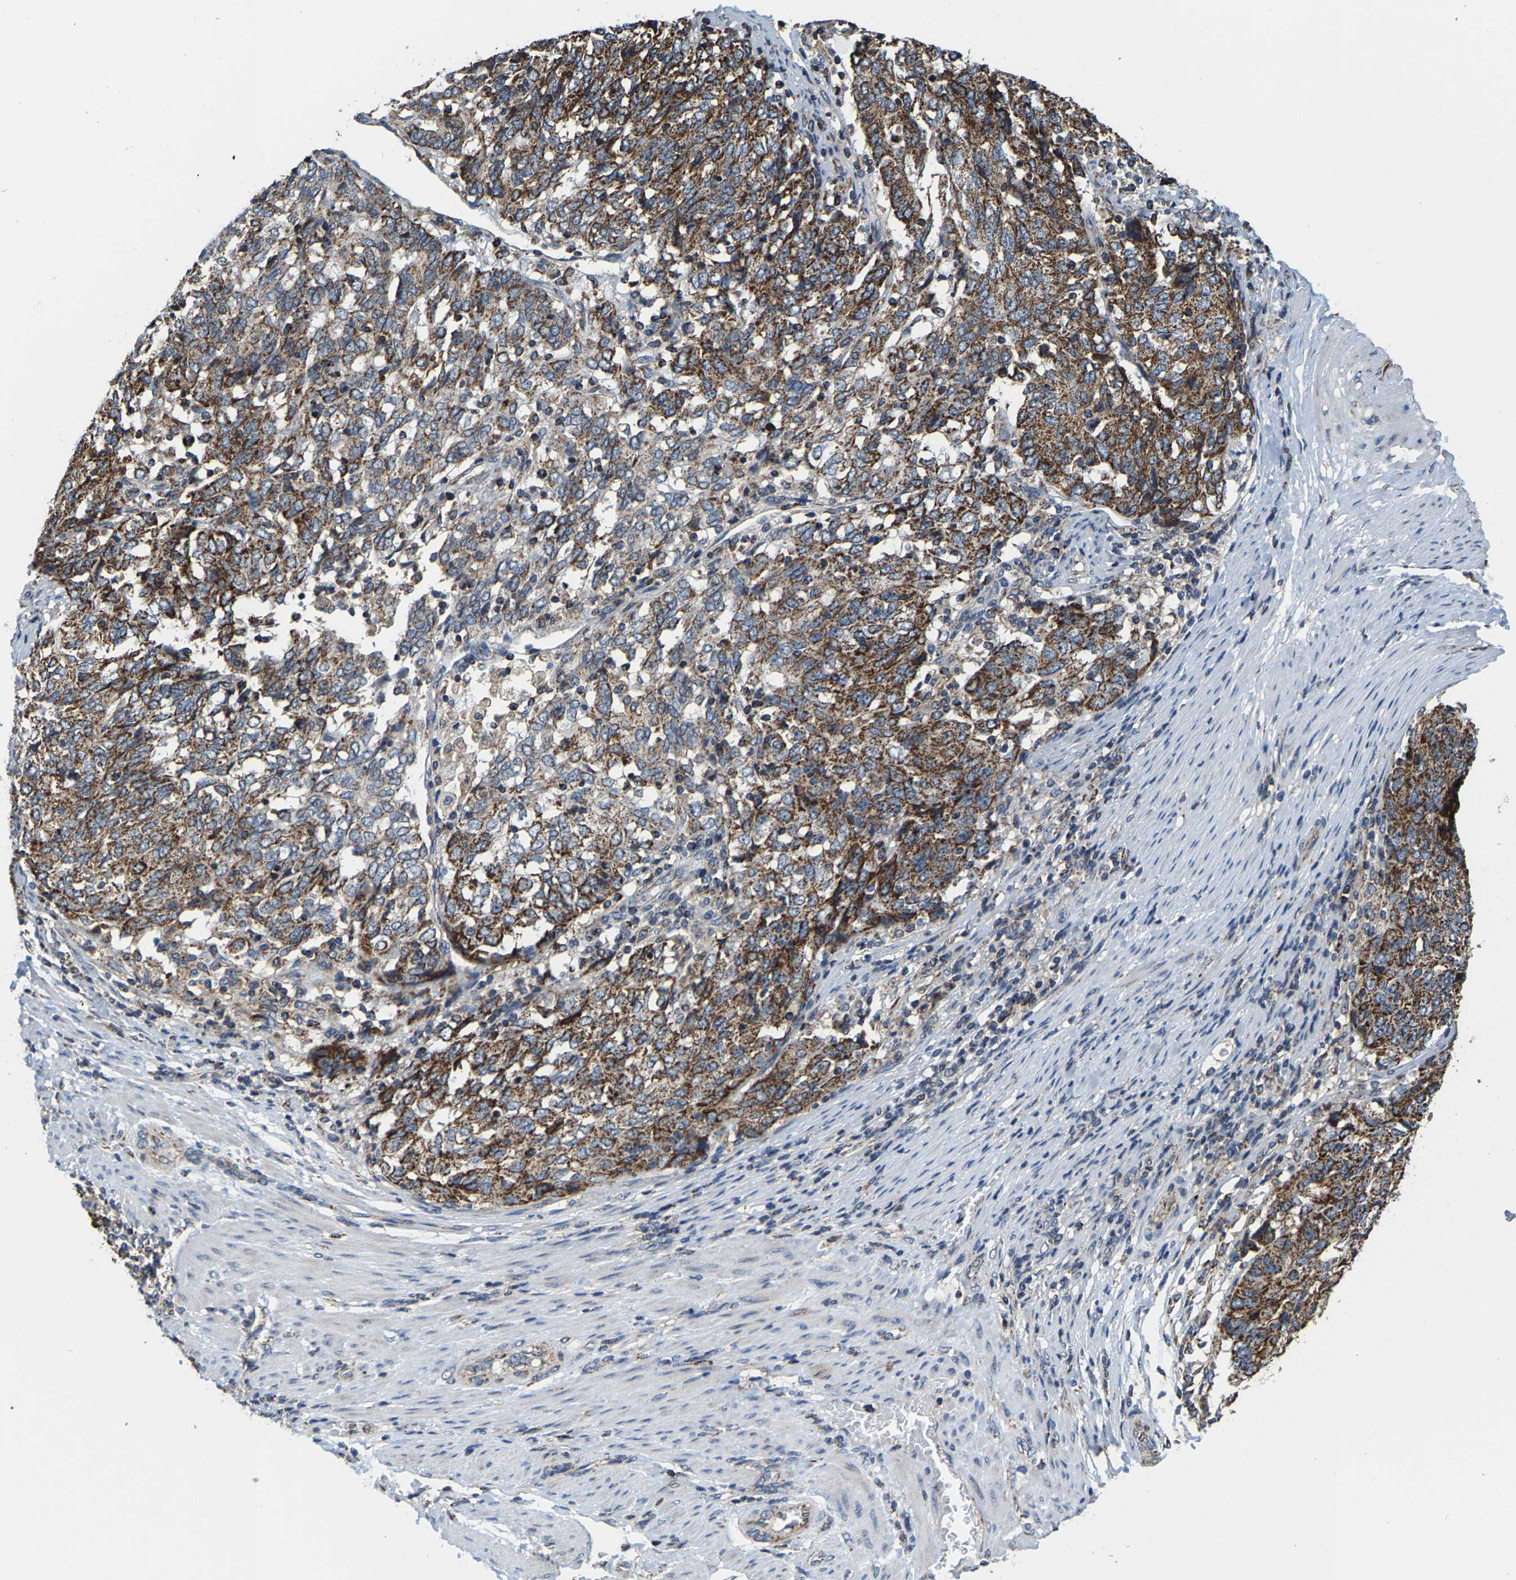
{"staining": {"intensity": "strong", "quantity": ">75%", "location": "cytoplasmic/membranous"}, "tissue": "endometrial cancer", "cell_type": "Tumor cells", "image_type": "cancer", "snomed": [{"axis": "morphology", "description": "Adenocarcinoma, NOS"}, {"axis": "topography", "description": "Endometrium"}], "caption": "The immunohistochemical stain labels strong cytoplasmic/membranous expression in tumor cells of endometrial adenocarcinoma tissue. (DAB = brown stain, brightfield microscopy at high magnification).", "gene": "SHMT2", "patient": {"sex": "female", "age": 80}}